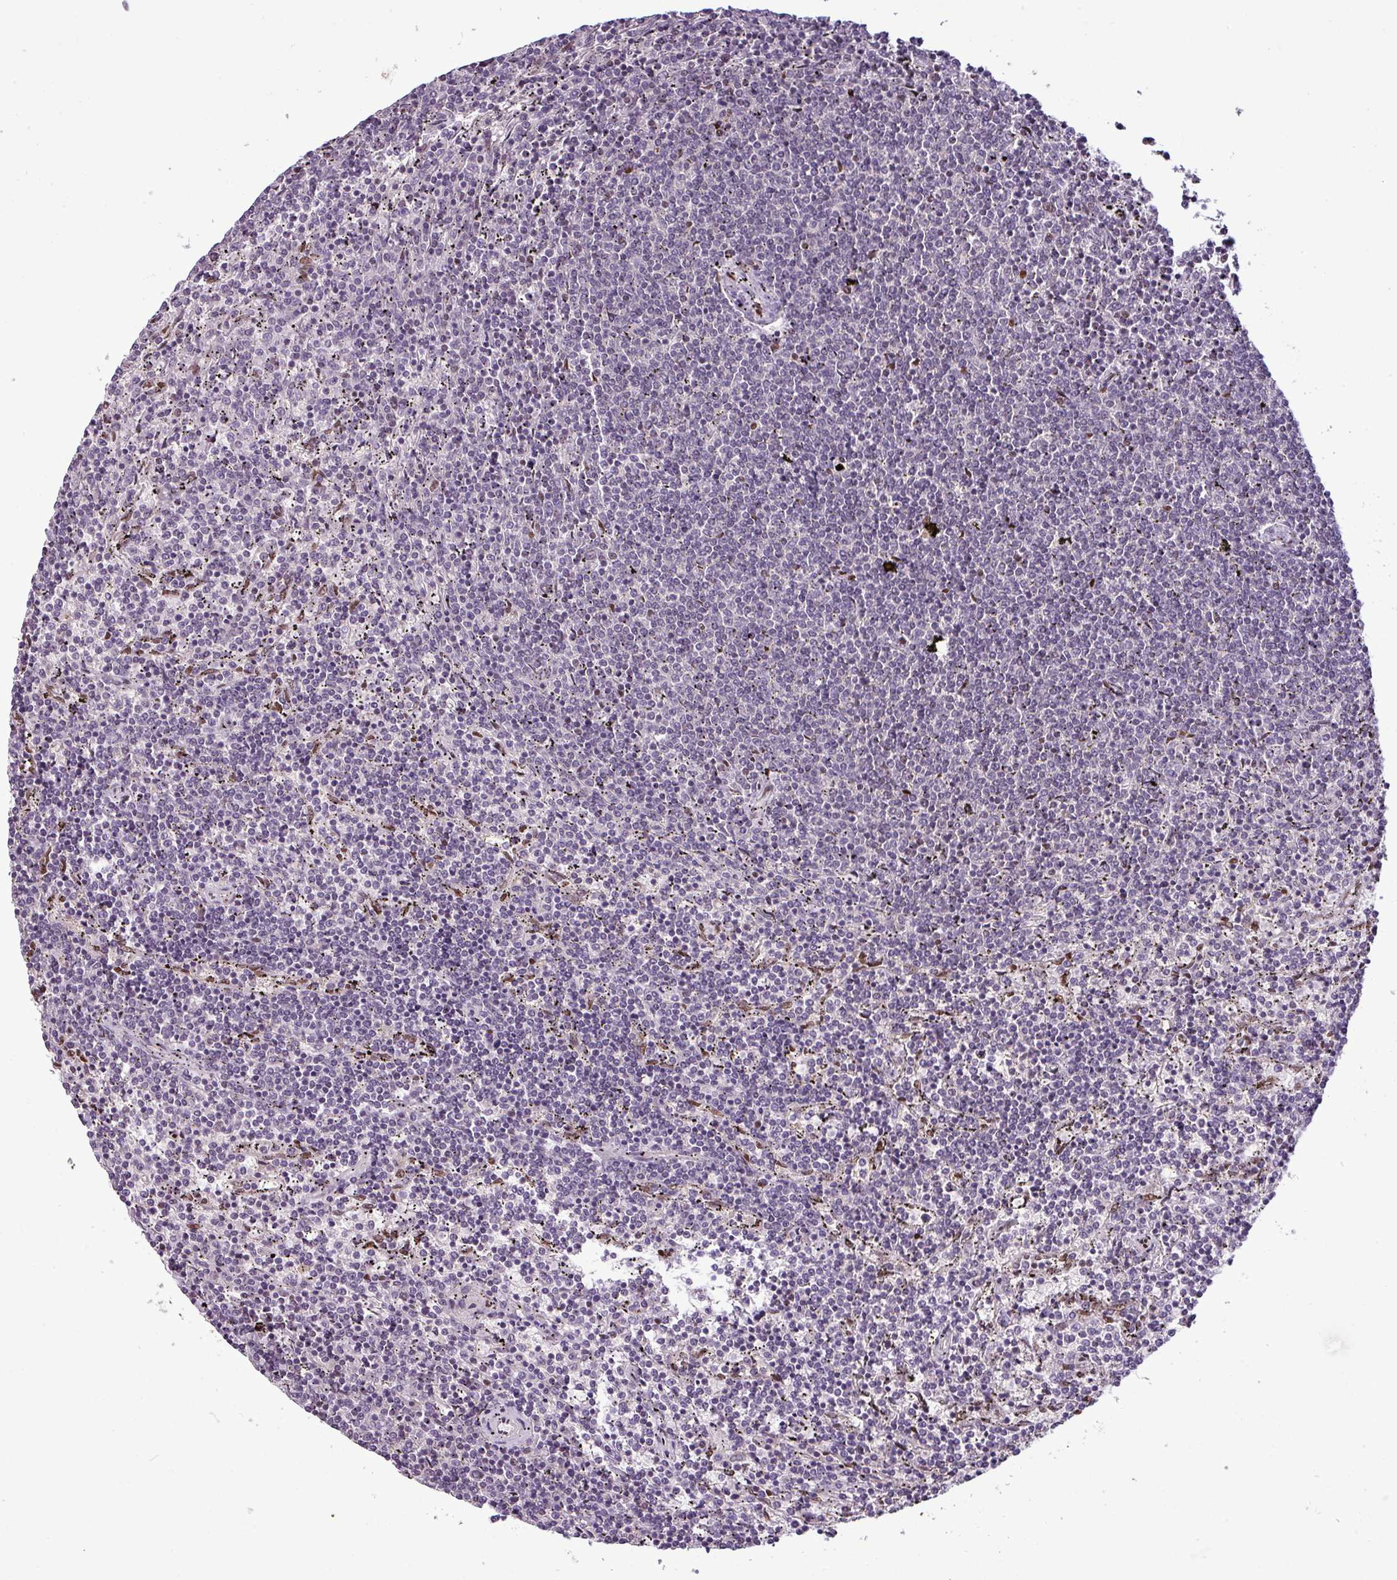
{"staining": {"intensity": "negative", "quantity": "none", "location": "none"}, "tissue": "lymphoma", "cell_type": "Tumor cells", "image_type": "cancer", "snomed": [{"axis": "morphology", "description": "Malignant lymphoma, non-Hodgkin's type, Low grade"}, {"axis": "topography", "description": "Spleen"}], "caption": "Immunohistochemistry photomicrograph of lymphoma stained for a protein (brown), which displays no positivity in tumor cells.", "gene": "IRF2BPL", "patient": {"sex": "female", "age": 50}}